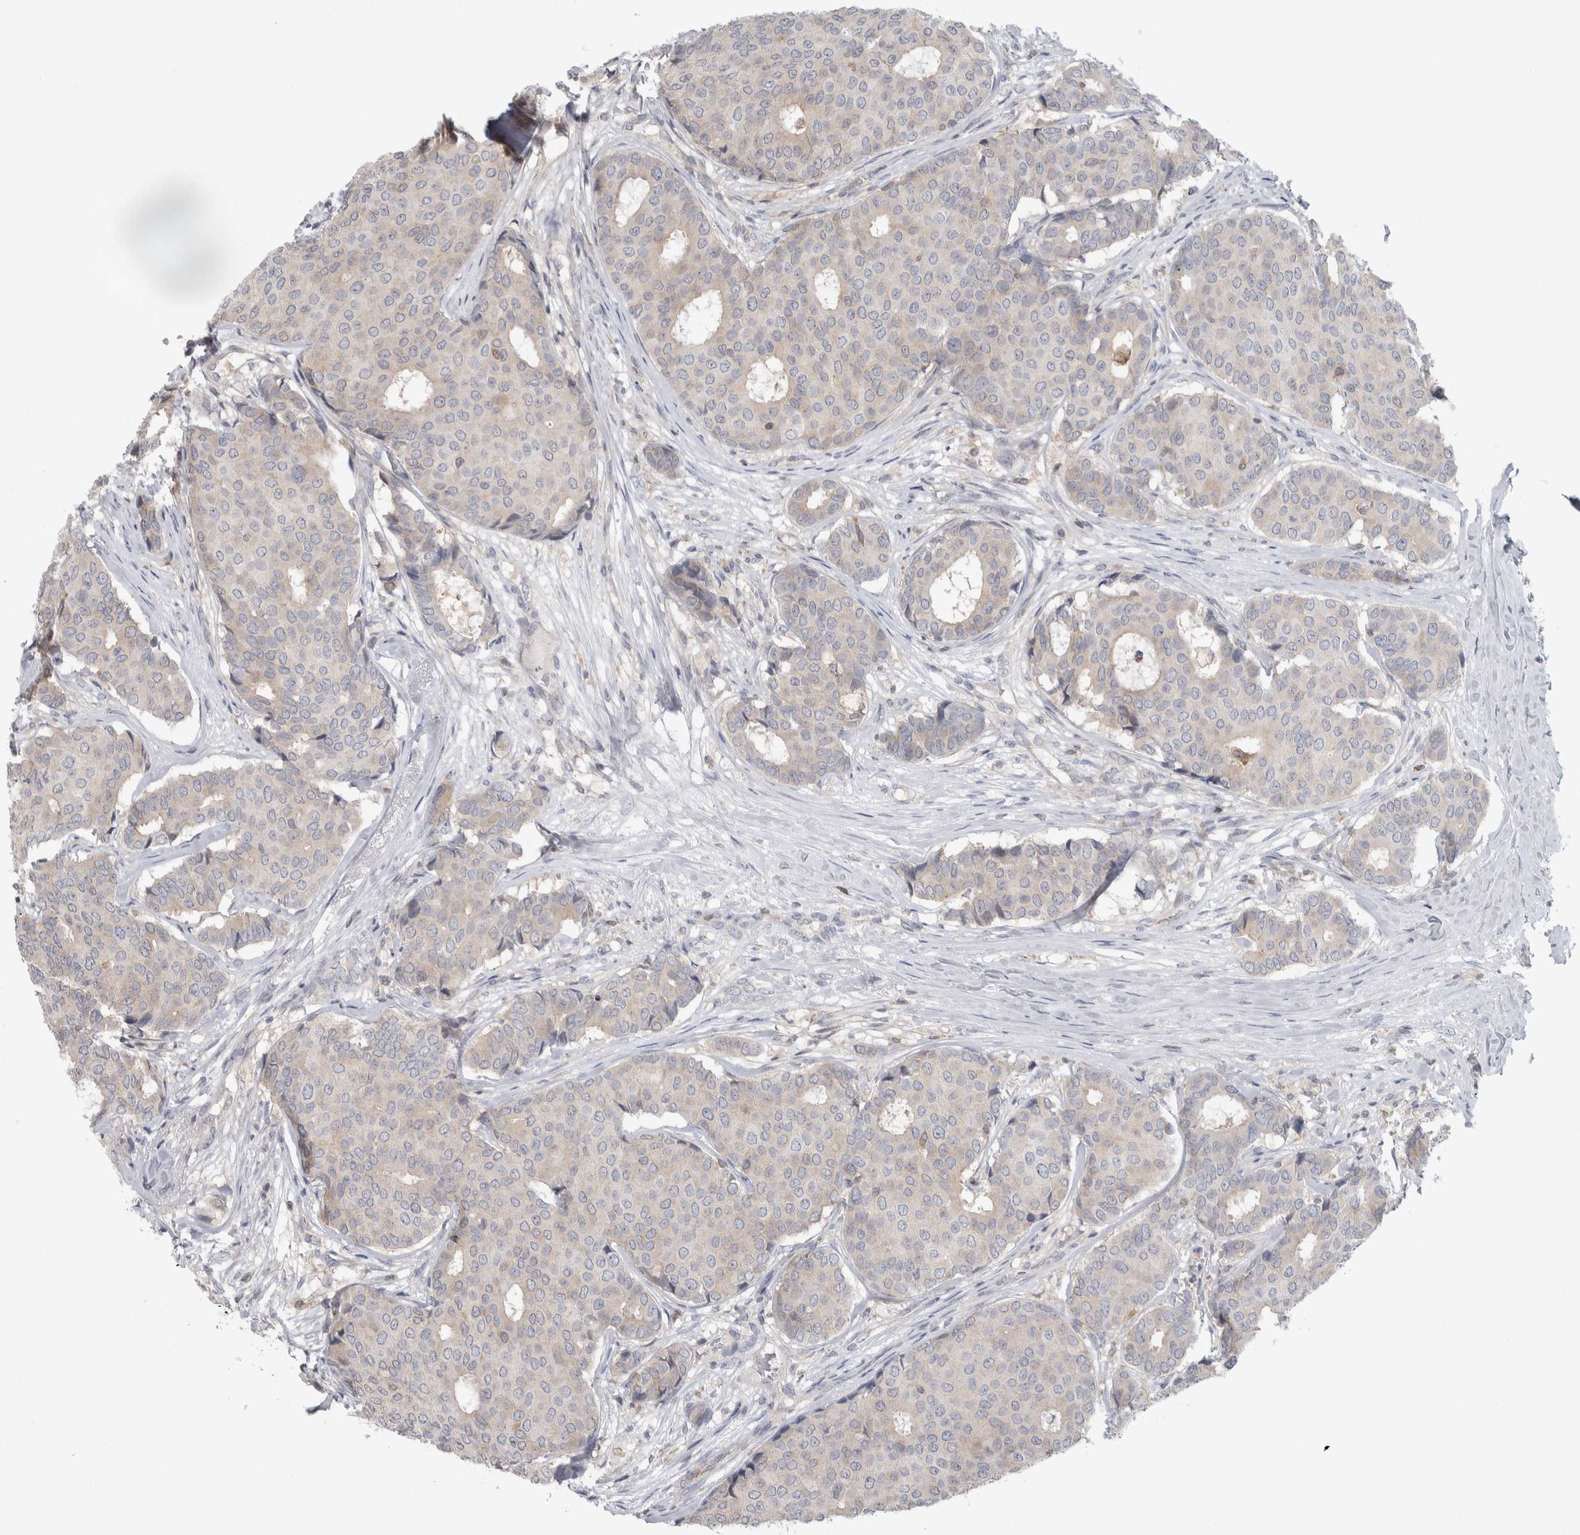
{"staining": {"intensity": "weak", "quantity": "<25%", "location": "cytoplasmic/membranous"}, "tissue": "breast cancer", "cell_type": "Tumor cells", "image_type": "cancer", "snomed": [{"axis": "morphology", "description": "Duct carcinoma"}, {"axis": "topography", "description": "Breast"}], "caption": "High magnification brightfield microscopy of invasive ductal carcinoma (breast) stained with DAB (3,3'-diaminobenzidine) (brown) and counterstained with hematoxylin (blue): tumor cells show no significant expression.", "gene": "HTATIP2", "patient": {"sex": "female", "age": 75}}